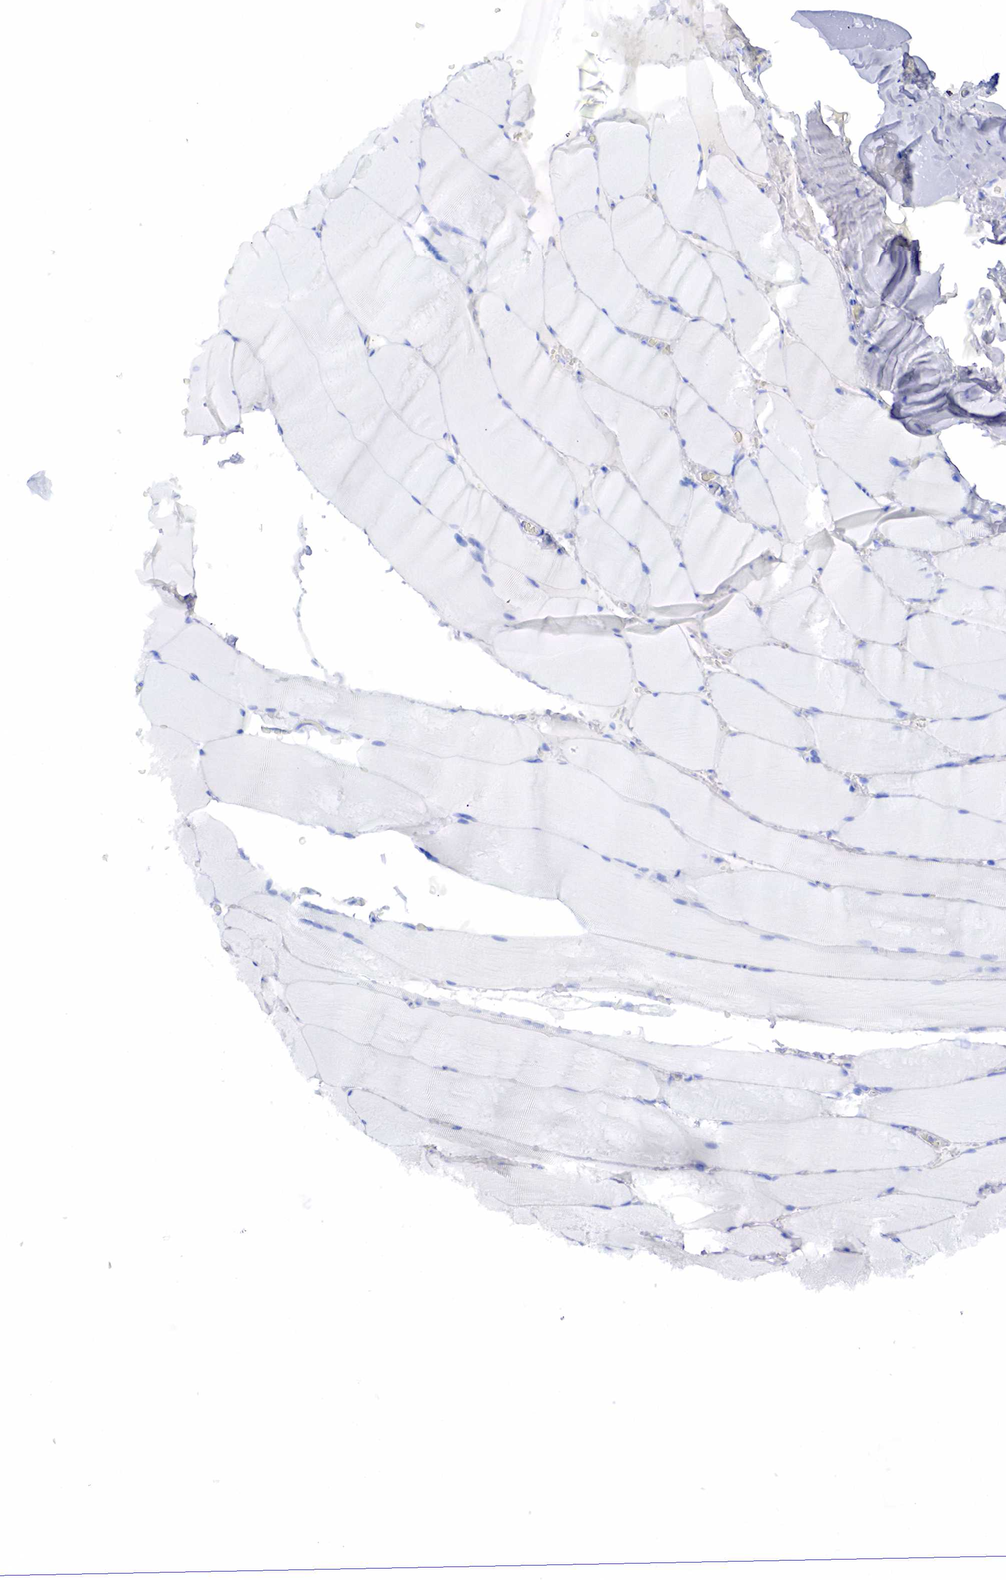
{"staining": {"intensity": "negative", "quantity": "none", "location": "none"}, "tissue": "skeletal muscle", "cell_type": "Myocytes", "image_type": "normal", "snomed": [{"axis": "morphology", "description": "Normal tissue, NOS"}, {"axis": "topography", "description": "Skeletal muscle"}], "caption": "This photomicrograph is of normal skeletal muscle stained with immunohistochemistry to label a protein in brown with the nuclei are counter-stained blue. There is no staining in myocytes. (DAB immunohistochemistry, high magnification).", "gene": "CD79A", "patient": {"sex": "male", "age": 71}}